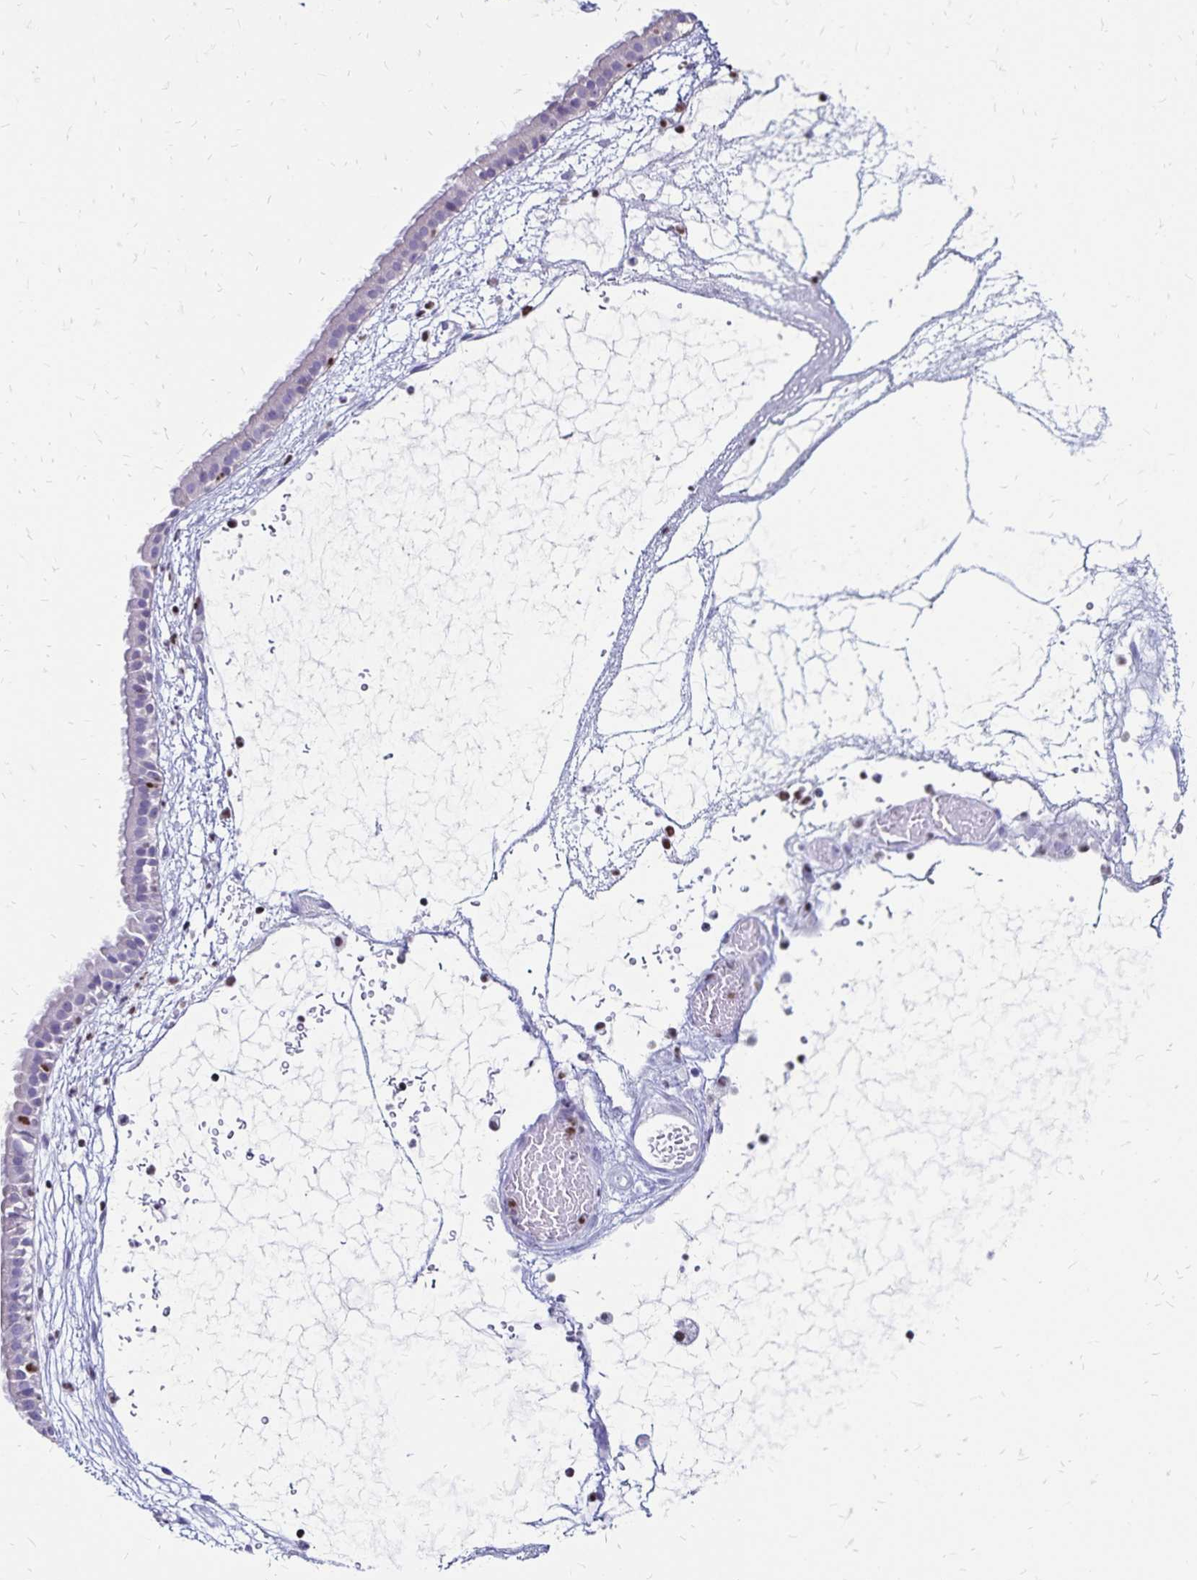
{"staining": {"intensity": "negative", "quantity": "none", "location": "none"}, "tissue": "nasopharynx", "cell_type": "Respiratory epithelial cells", "image_type": "normal", "snomed": [{"axis": "morphology", "description": "Normal tissue, NOS"}, {"axis": "topography", "description": "Nasopharynx"}], "caption": "This is an immunohistochemistry (IHC) micrograph of unremarkable human nasopharynx. There is no staining in respiratory epithelial cells.", "gene": "IKZF1", "patient": {"sex": "male", "age": 24}}